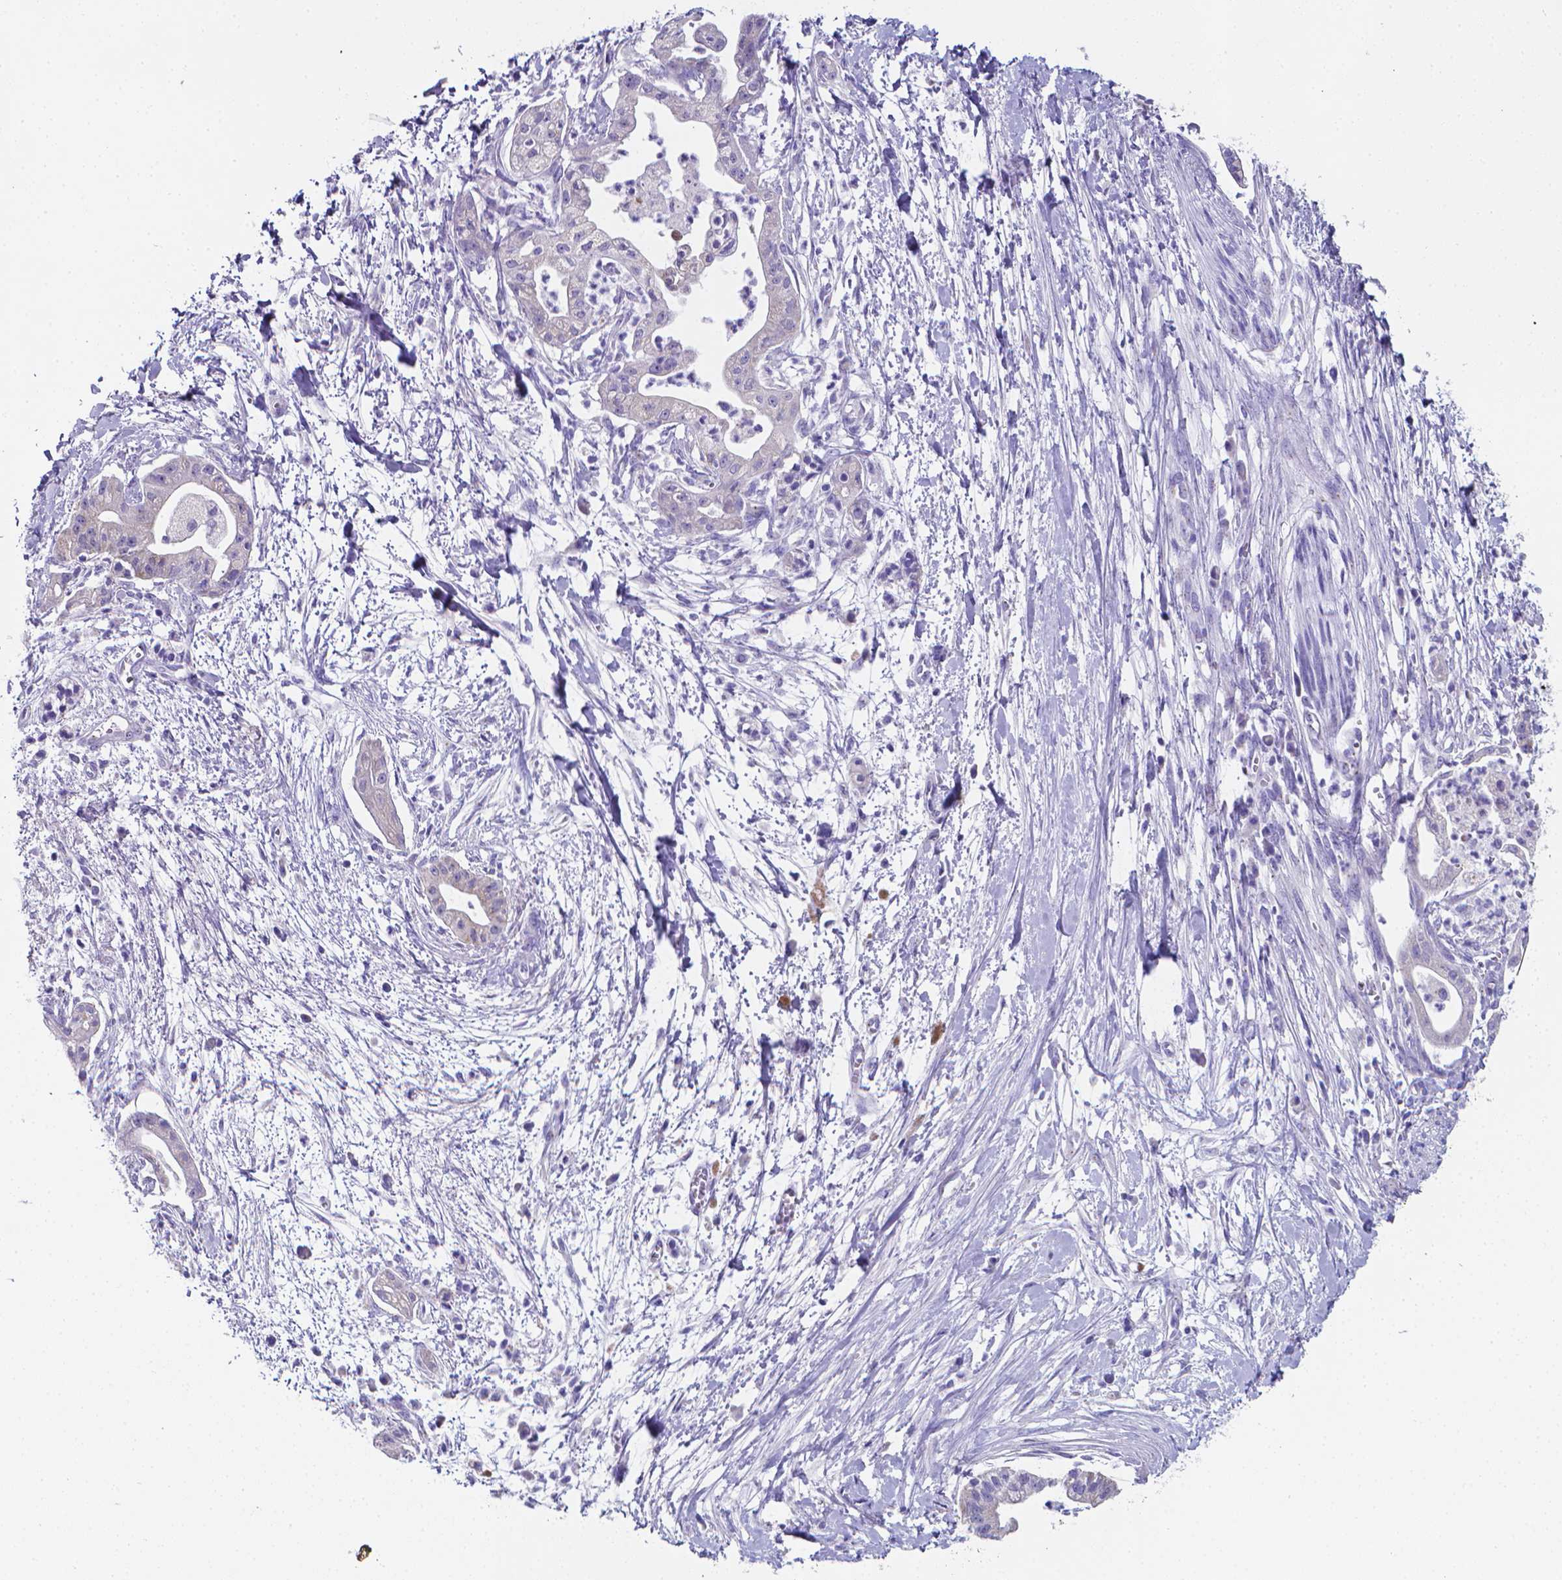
{"staining": {"intensity": "negative", "quantity": "none", "location": "none"}, "tissue": "pancreatic cancer", "cell_type": "Tumor cells", "image_type": "cancer", "snomed": [{"axis": "morphology", "description": "Normal tissue, NOS"}, {"axis": "morphology", "description": "Adenocarcinoma, NOS"}, {"axis": "topography", "description": "Lymph node"}, {"axis": "topography", "description": "Pancreas"}], "caption": "A high-resolution photomicrograph shows IHC staining of adenocarcinoma (pancreatic), which shows no significant expression in tumor cells.", "gene": "LRRC73", "patient": {"sex": "female", "age": 58}}